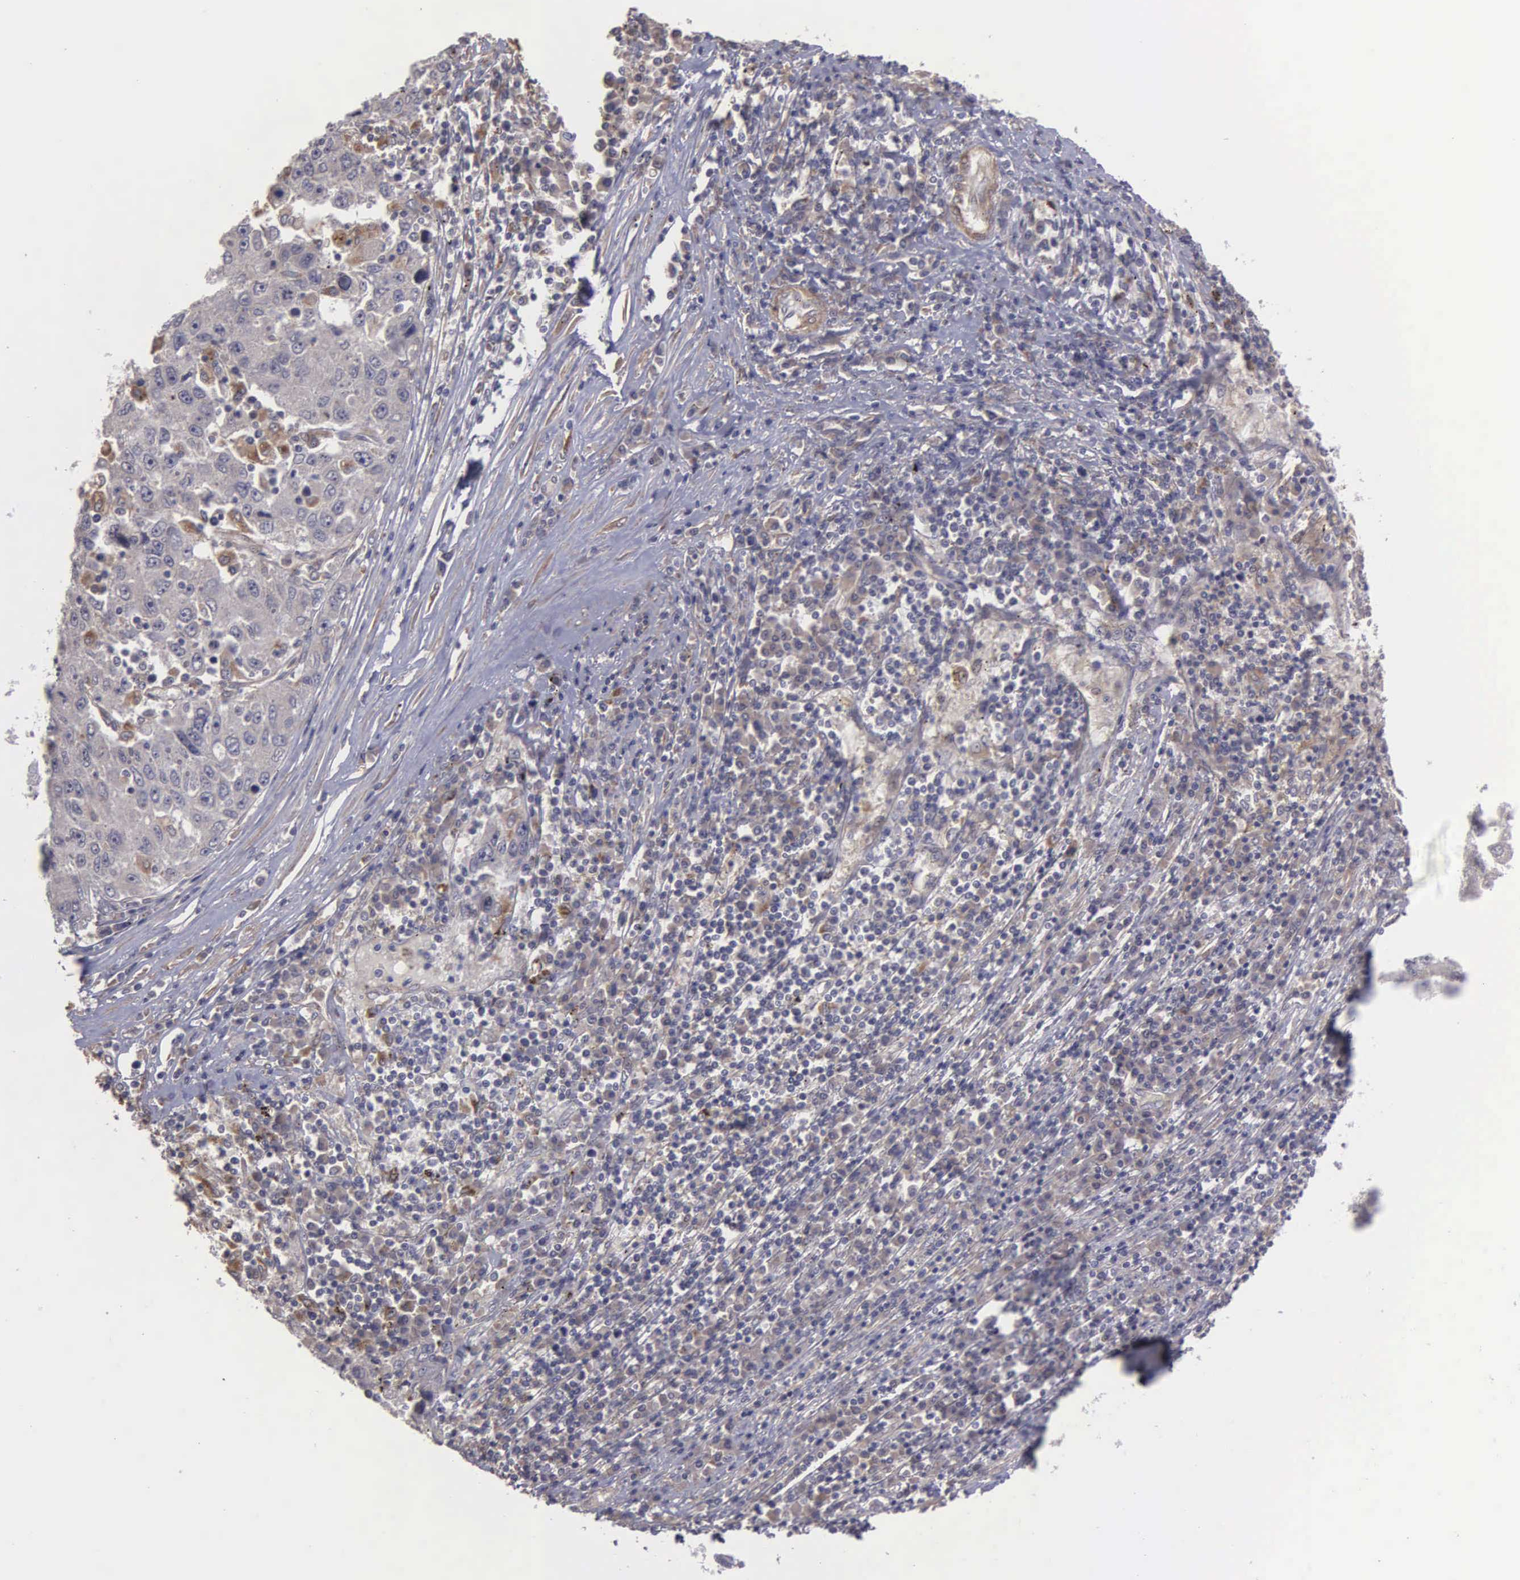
{"staining": {"intensity": "negative", "quantity": "none", "location": "none"}, "tissue": "liver cancer", "cell_type": "Tumor cells", "image_type": "cancer", "snomed": [{"axis": "morphology", "description": "Carcinoma, Hepatocellular, NOS"}, {"axis": "topography", "description": "Liver"}], "caption": "High power microscopy image of an IHC histopathology image of hepatocellular carcinoma (liver), revealing no significant staining in tumor cells.", "gene": "RTL10", "patient": {"sex": "male", "age": 49}}